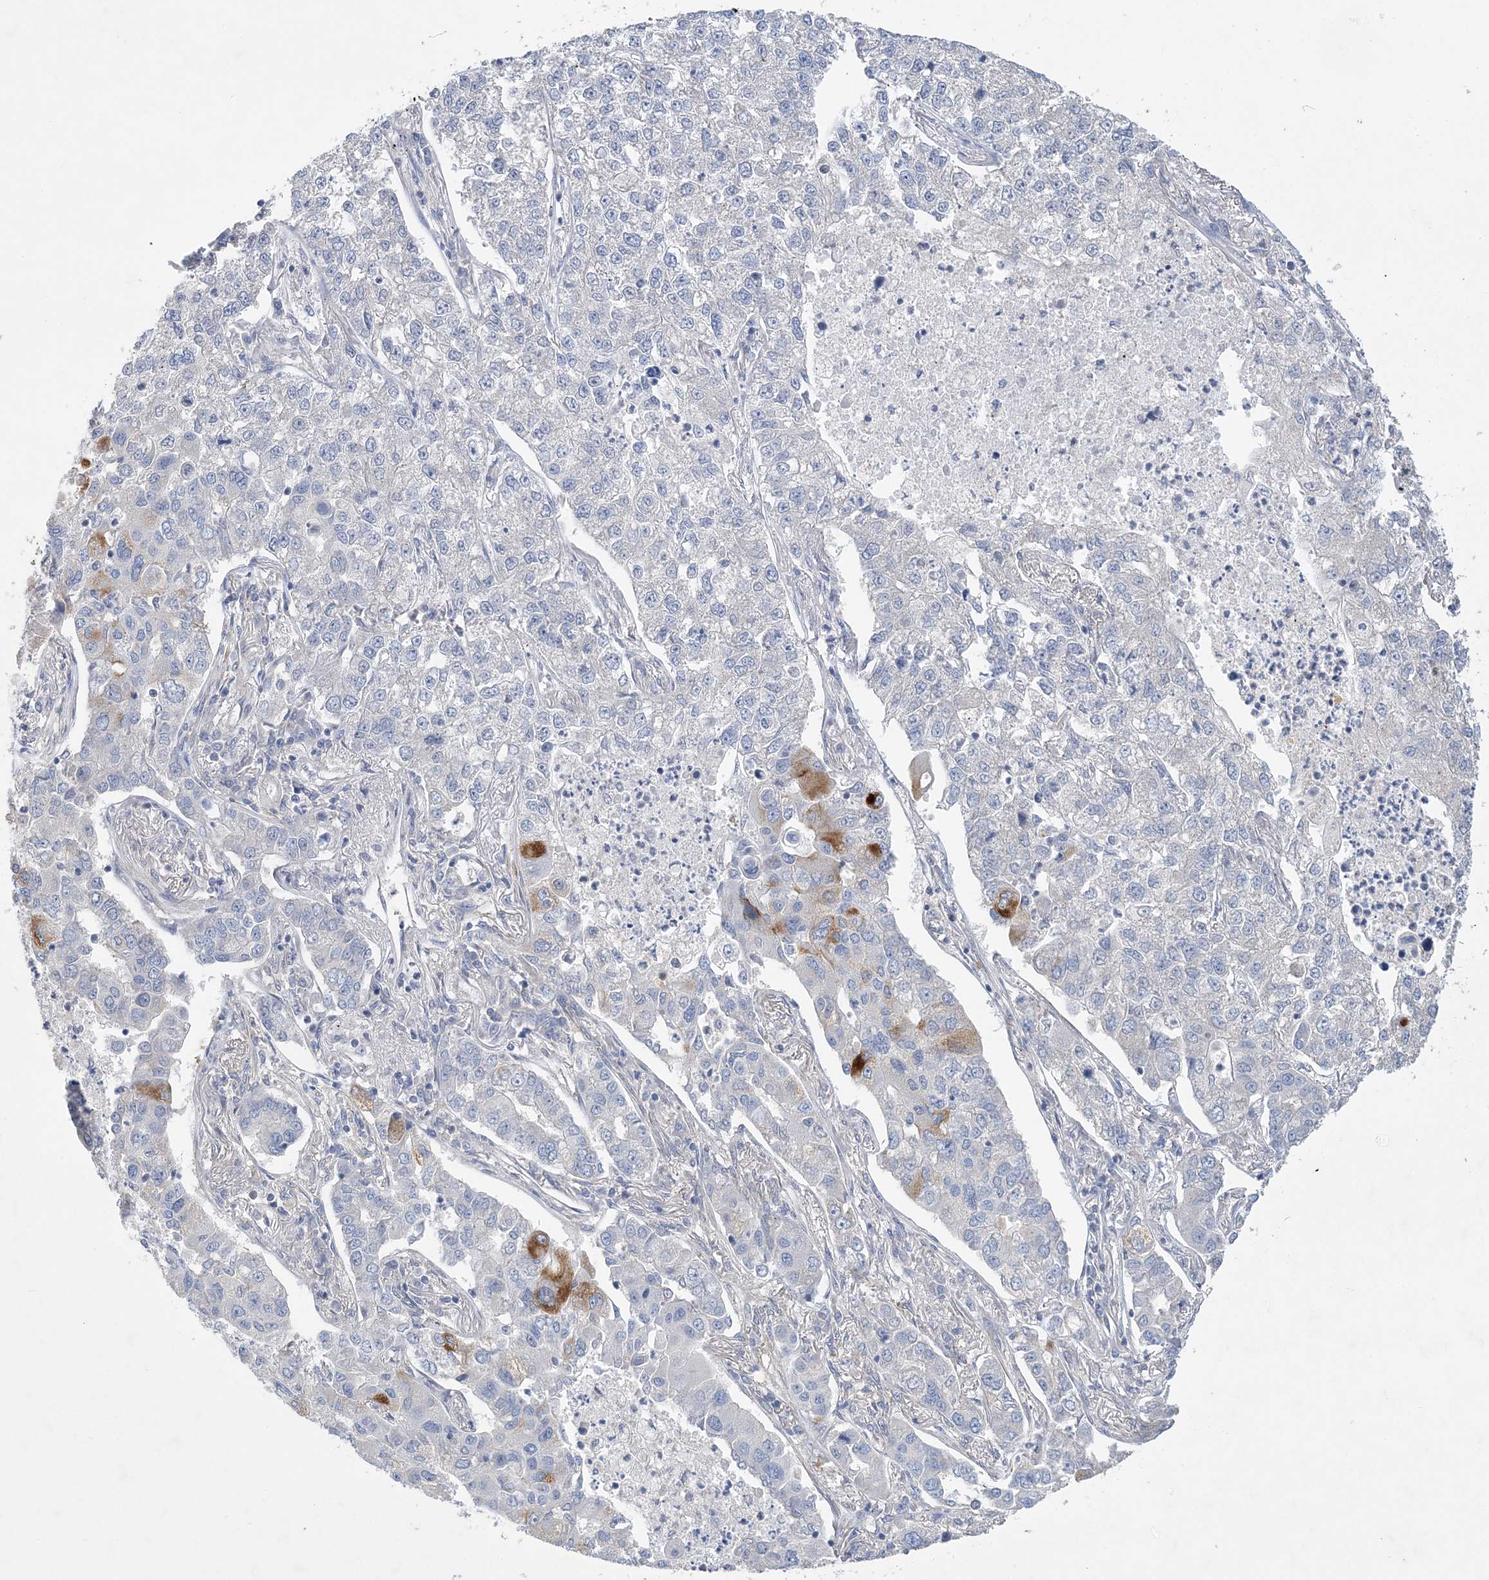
{"staining": {"intensity": "negative", "quantity": "none", "location": "none"}, "tissue": "lung cancer", "cell_type": "Tumor cells", "image_type": "cancer", "snomed": [{"axis": "morphology", "description": "Adenocarcinoma, NOS"}, {"axis": "topography", "description": "Lung"}], "caption": "A histopathology image of human lung adenocarcinoma is negative for staining in tumor cells. Nuclei are stained in blue.", "gene": "MAP4K5", "patient": {"sex": "male", "age": 49}}